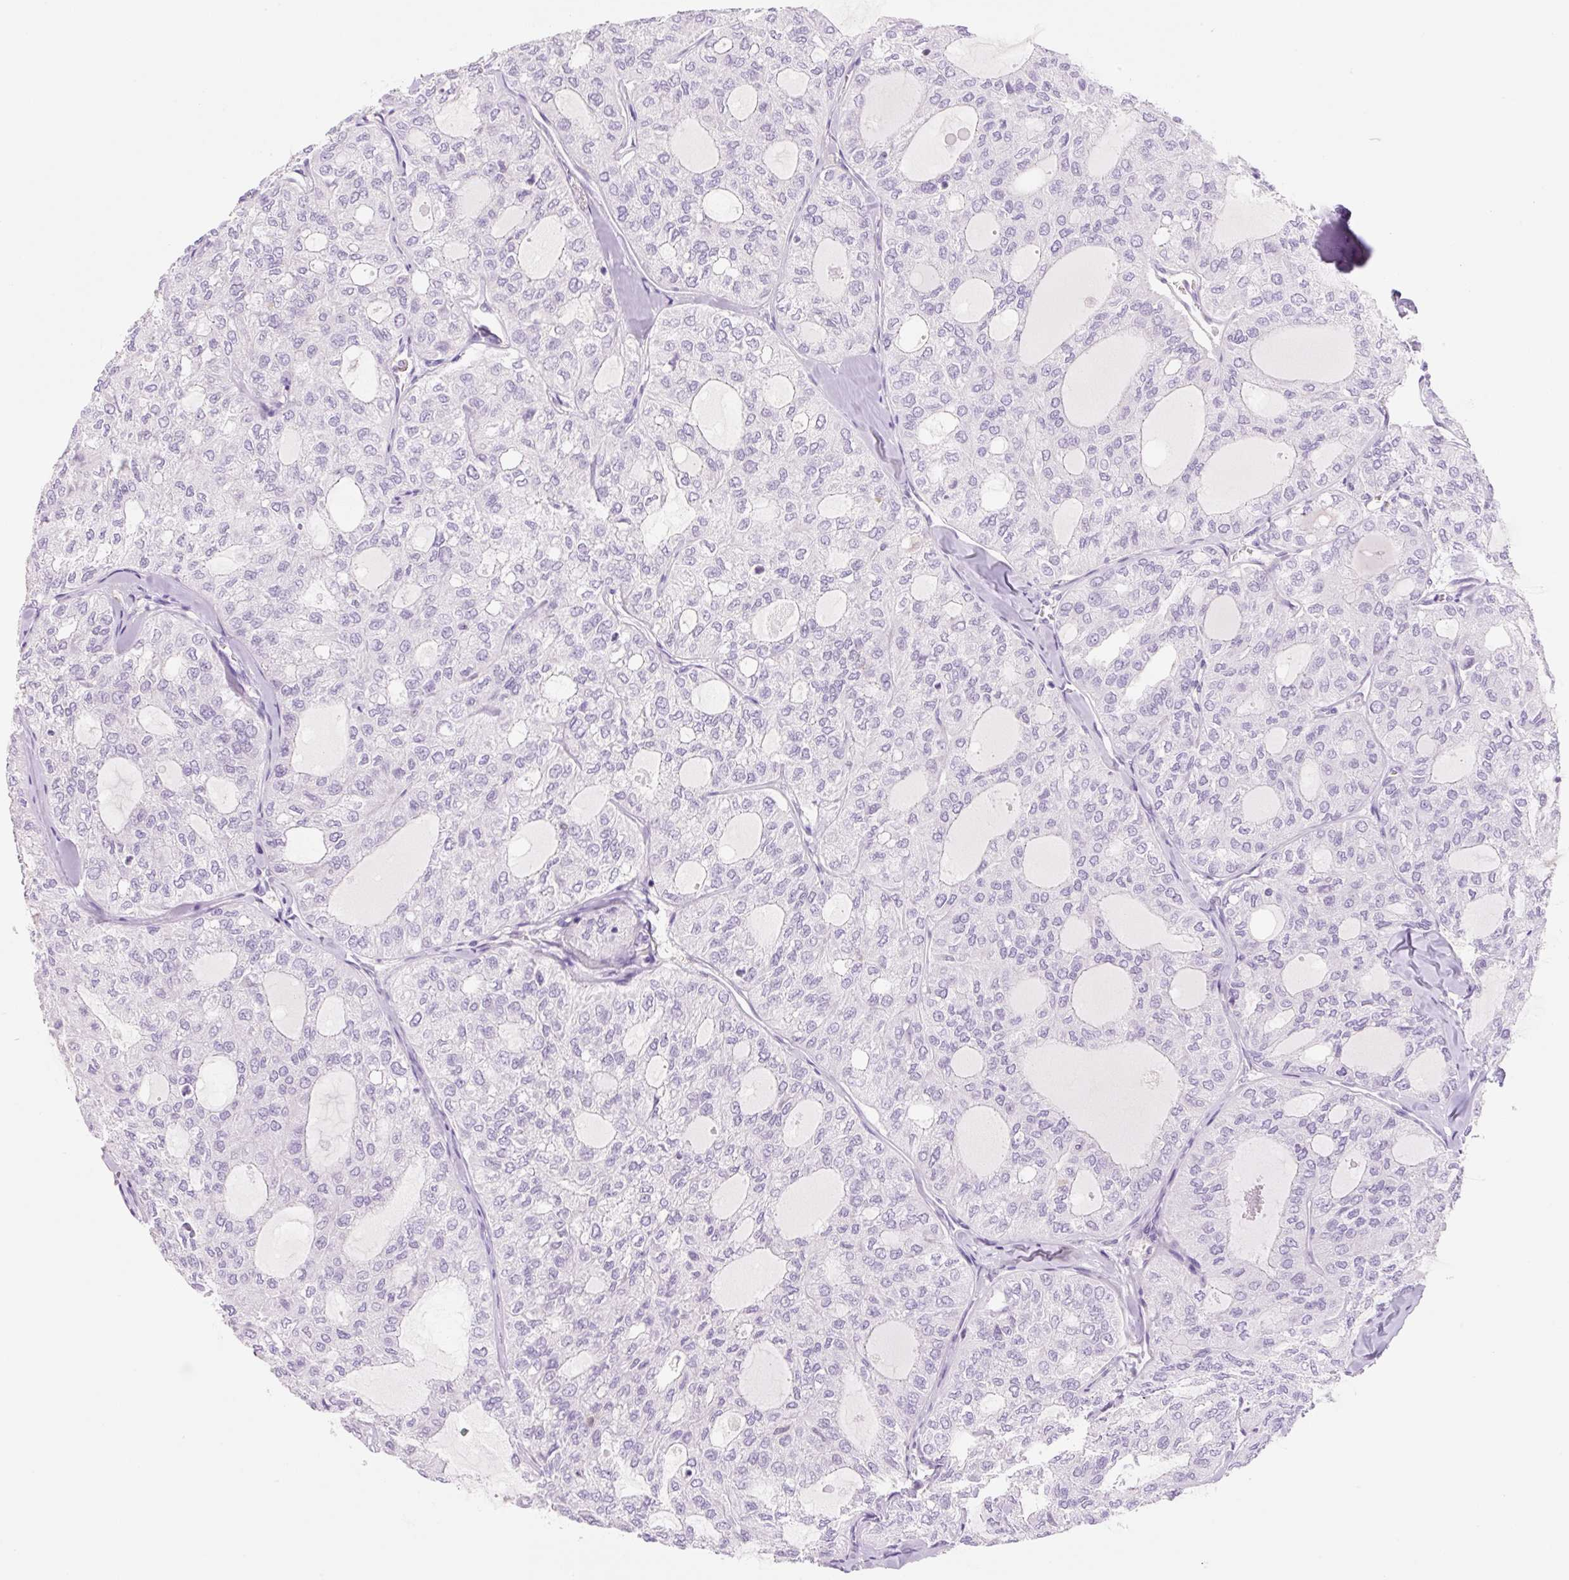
{"staining": {"intensity": "negative", "quantity": "none", "location": "none"}, "tissue": "thyroid cancer", "cell_type": "Tumor cells", "image_type": "cancer", "snomed": [{"axis": "morphology", "description": "Follicular adenoma carcinoma, NOS"}, {"axis": "topography", "description": "Thyroid gland"}], "caption": "Tumor cells show no significant positivity in thyroid follicular adenoma carcinoma. (DAB (3,3'-diaminobenzidine) immunohistochemistry visualized using brightfield microscopy, high magnification).", "gene": "FABP5", "patient": {"sex": "male", "age": 75}}